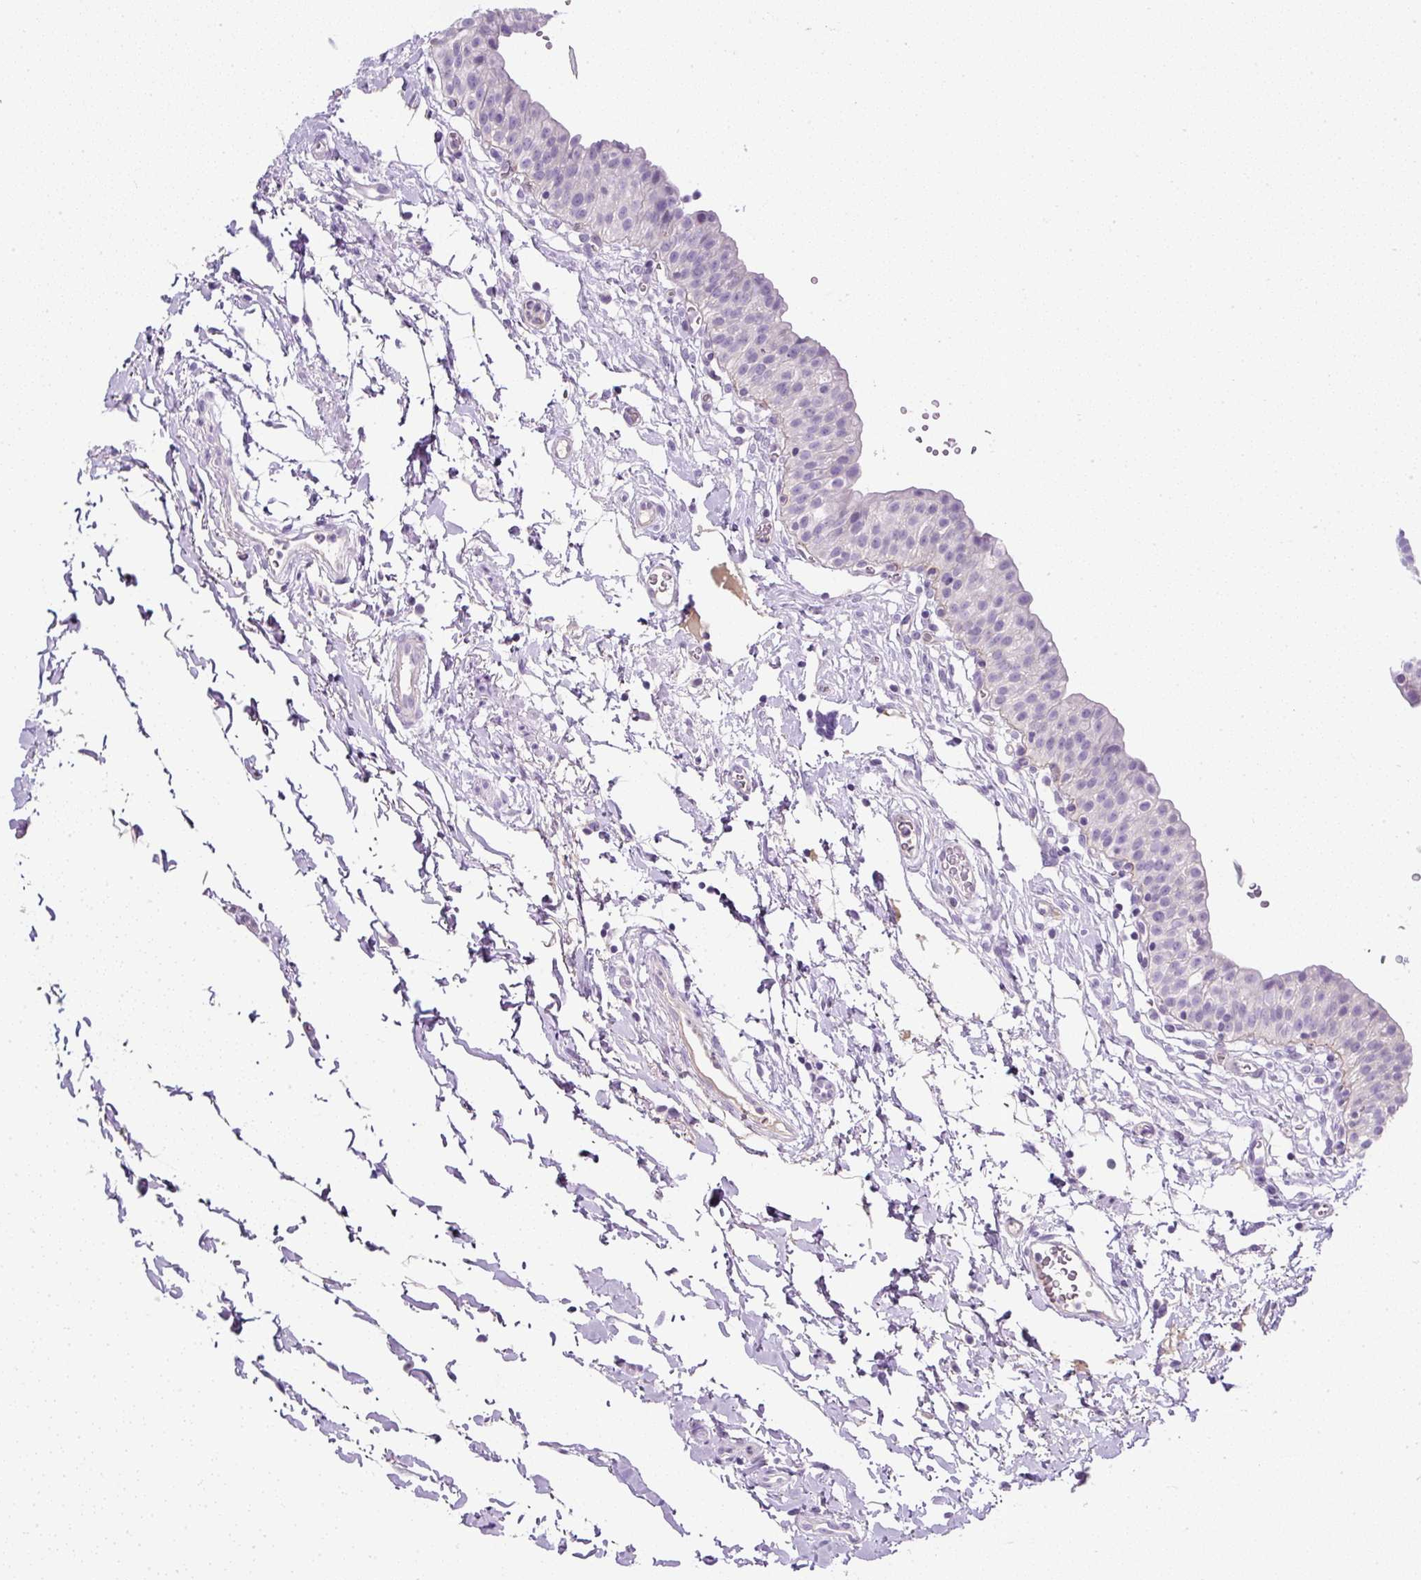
{"staining": {"intensity": "negative", "quantity": "none", "location": "none"}, "tissue": "urinary bladder", "cell_type": "Urothelial cells", "image_type": "normal", "snomed": [{"axis": "morphology", "description": "Normal tissue, NOS"}, {"axis": "topography", "description": "Urinary bladder"}, {"axis": "topography", "description": "Peripheral nerve tissue"}], "caption": "DAB (3,3'-diaminobenzidine) immunohistochemical staining of normal urinary bladder displays no significant positivity in urothelial cells. (DAB (3,3'-diaminobenzidine) IHC visualized using brightfield microscopy, high magnification).", "gene": "COL9A2", "patient": {"sex": "male", "age": 55}}